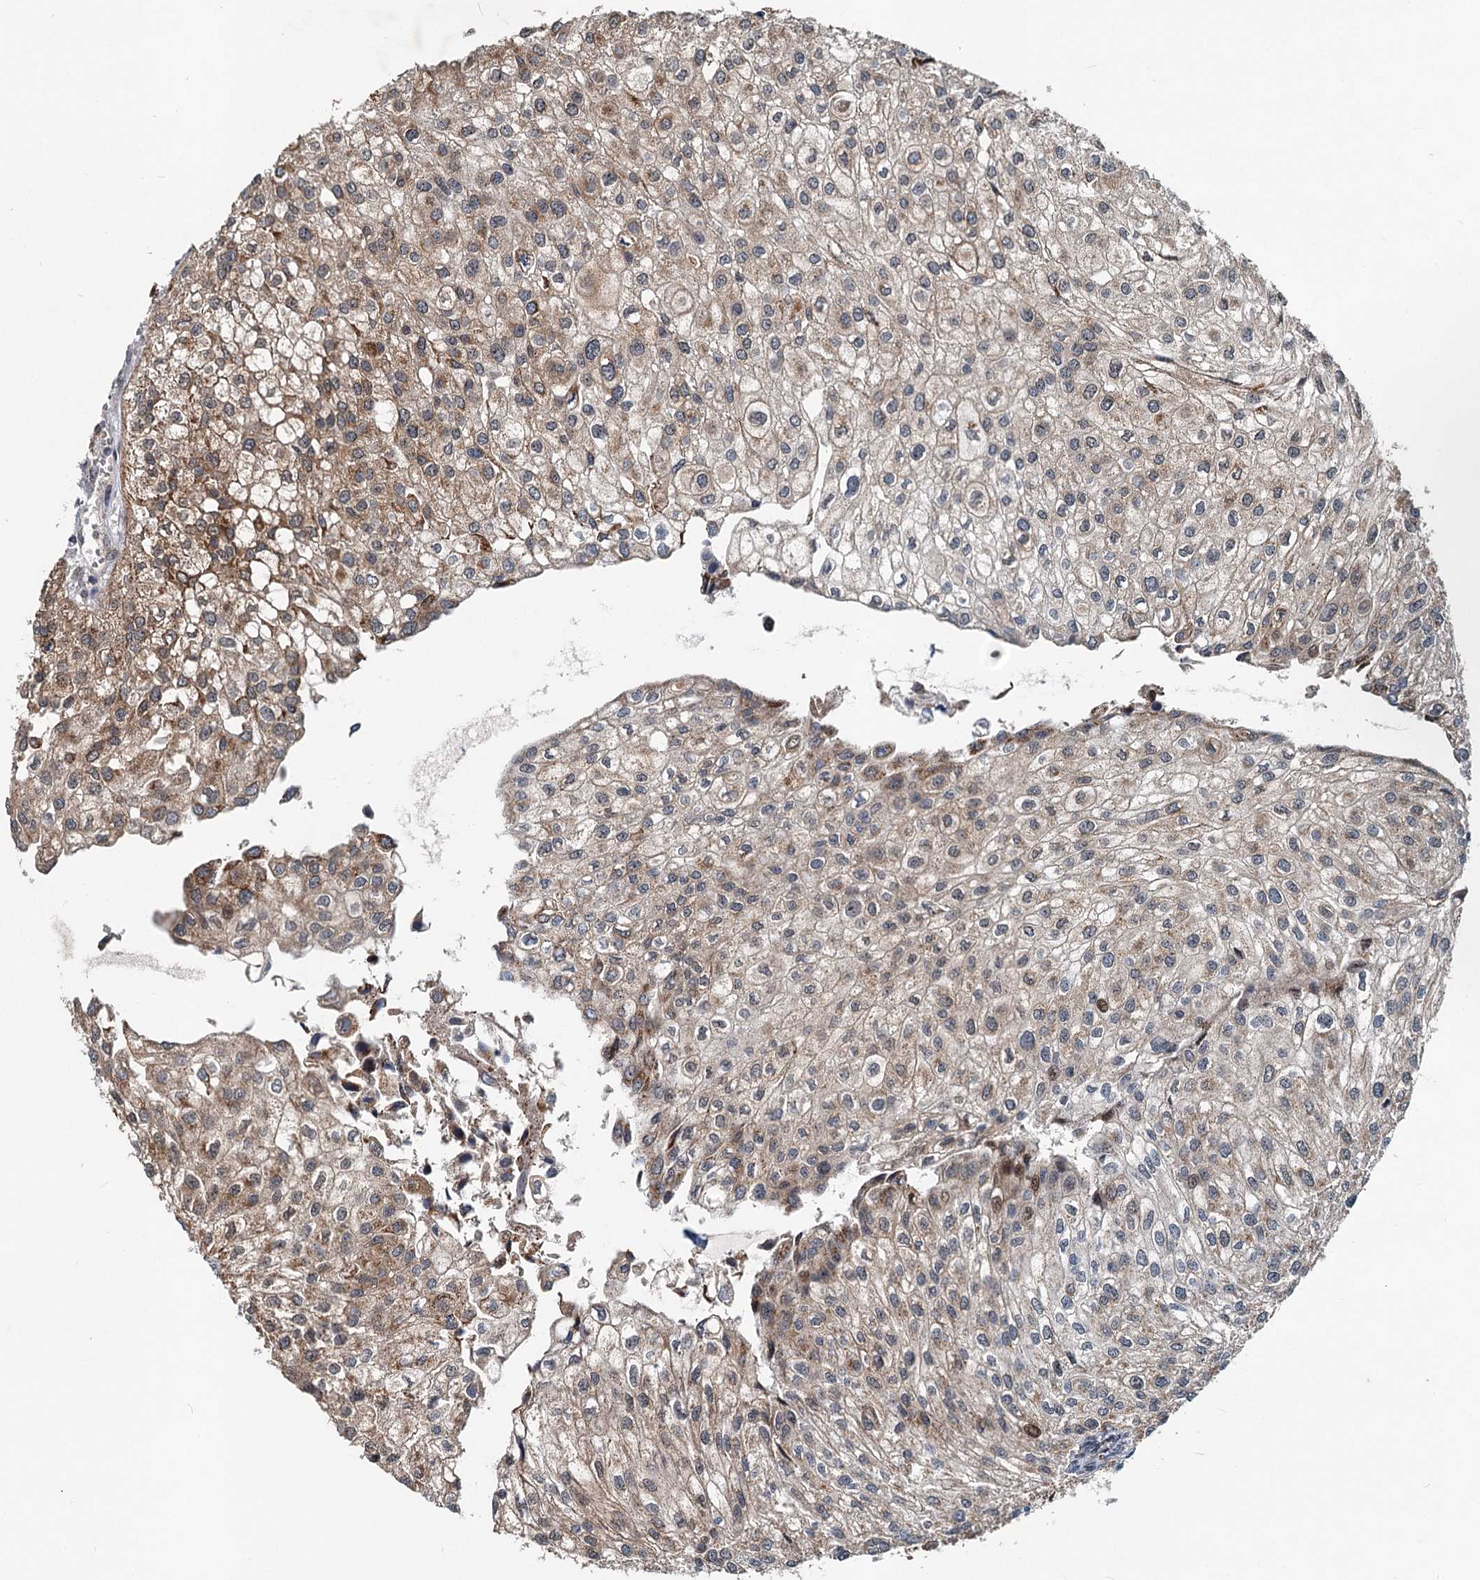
{"staining": {"intensity": "moderate", "quantity": "25%-75%", "location": "cytoplasmic/membranous,nuclear"}, "tissue": "urothelial cancer", "cell_type": "Tumor cells", "image_type": "cancer", "snomed": [{"axis": "morphology", "description": "Urothelial carcinoma, Low grade"}, {"axis": "topography", "description": "Urinary bladder"}], "caption": "Immunohistochemical staining of human low-grade urothelial carcinoma demonstrates medium levels of moderate cytoplasmic/membranous and nuclear positivity in about 25%-75% of tumor cells. (DAB IHC with brightfield microscopy, high magnification).", "gene": "RITA1", "patient": {"sex": "female", "age": 89}}